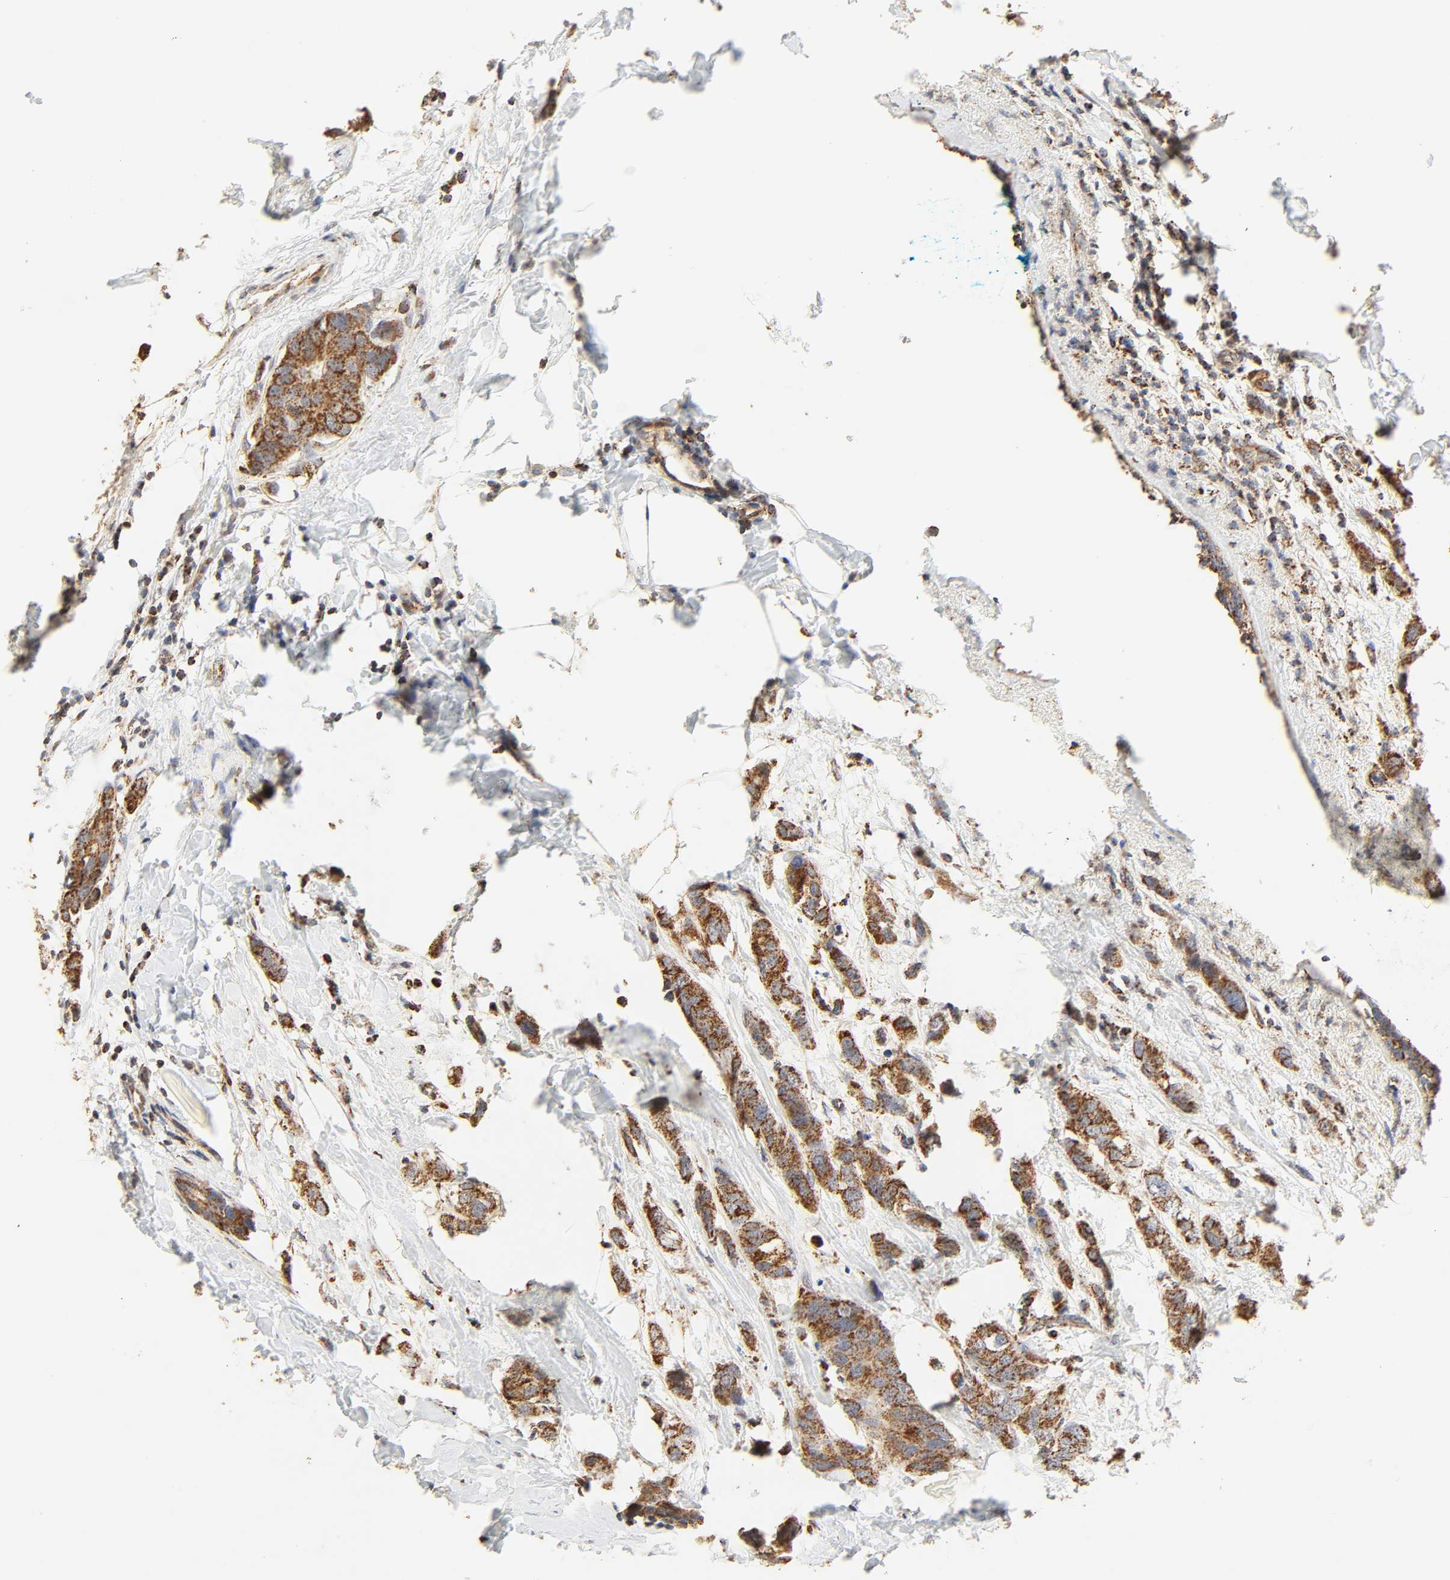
{"staining": {"intensity": "strong", "quantity": ">75%", "location": "cytoplasmic/membranous"}, "tissue": "breast cancer", "cell_type": "Tumor cells", "image_type": "cancer", "snomed": [{"axis": "morphology", "description": "Normal tissue, NOS"}, {"axis": "morphology", "description": "Duct carcinoma"}, {"axis": "topography", "description": "Breast"}], "caption": "Protein expression analysis of breast invasive ductal carcinoma displays strong cytoplasmic/membranous staining in approximately >75% of tumor cells. The staining was performed using DAB, with brown indicating positive protein expression. Nuclei are stained blue with hematoxylin.", "gene": "ZMAT5", "patient": {"sex": "female", "age": 50}}